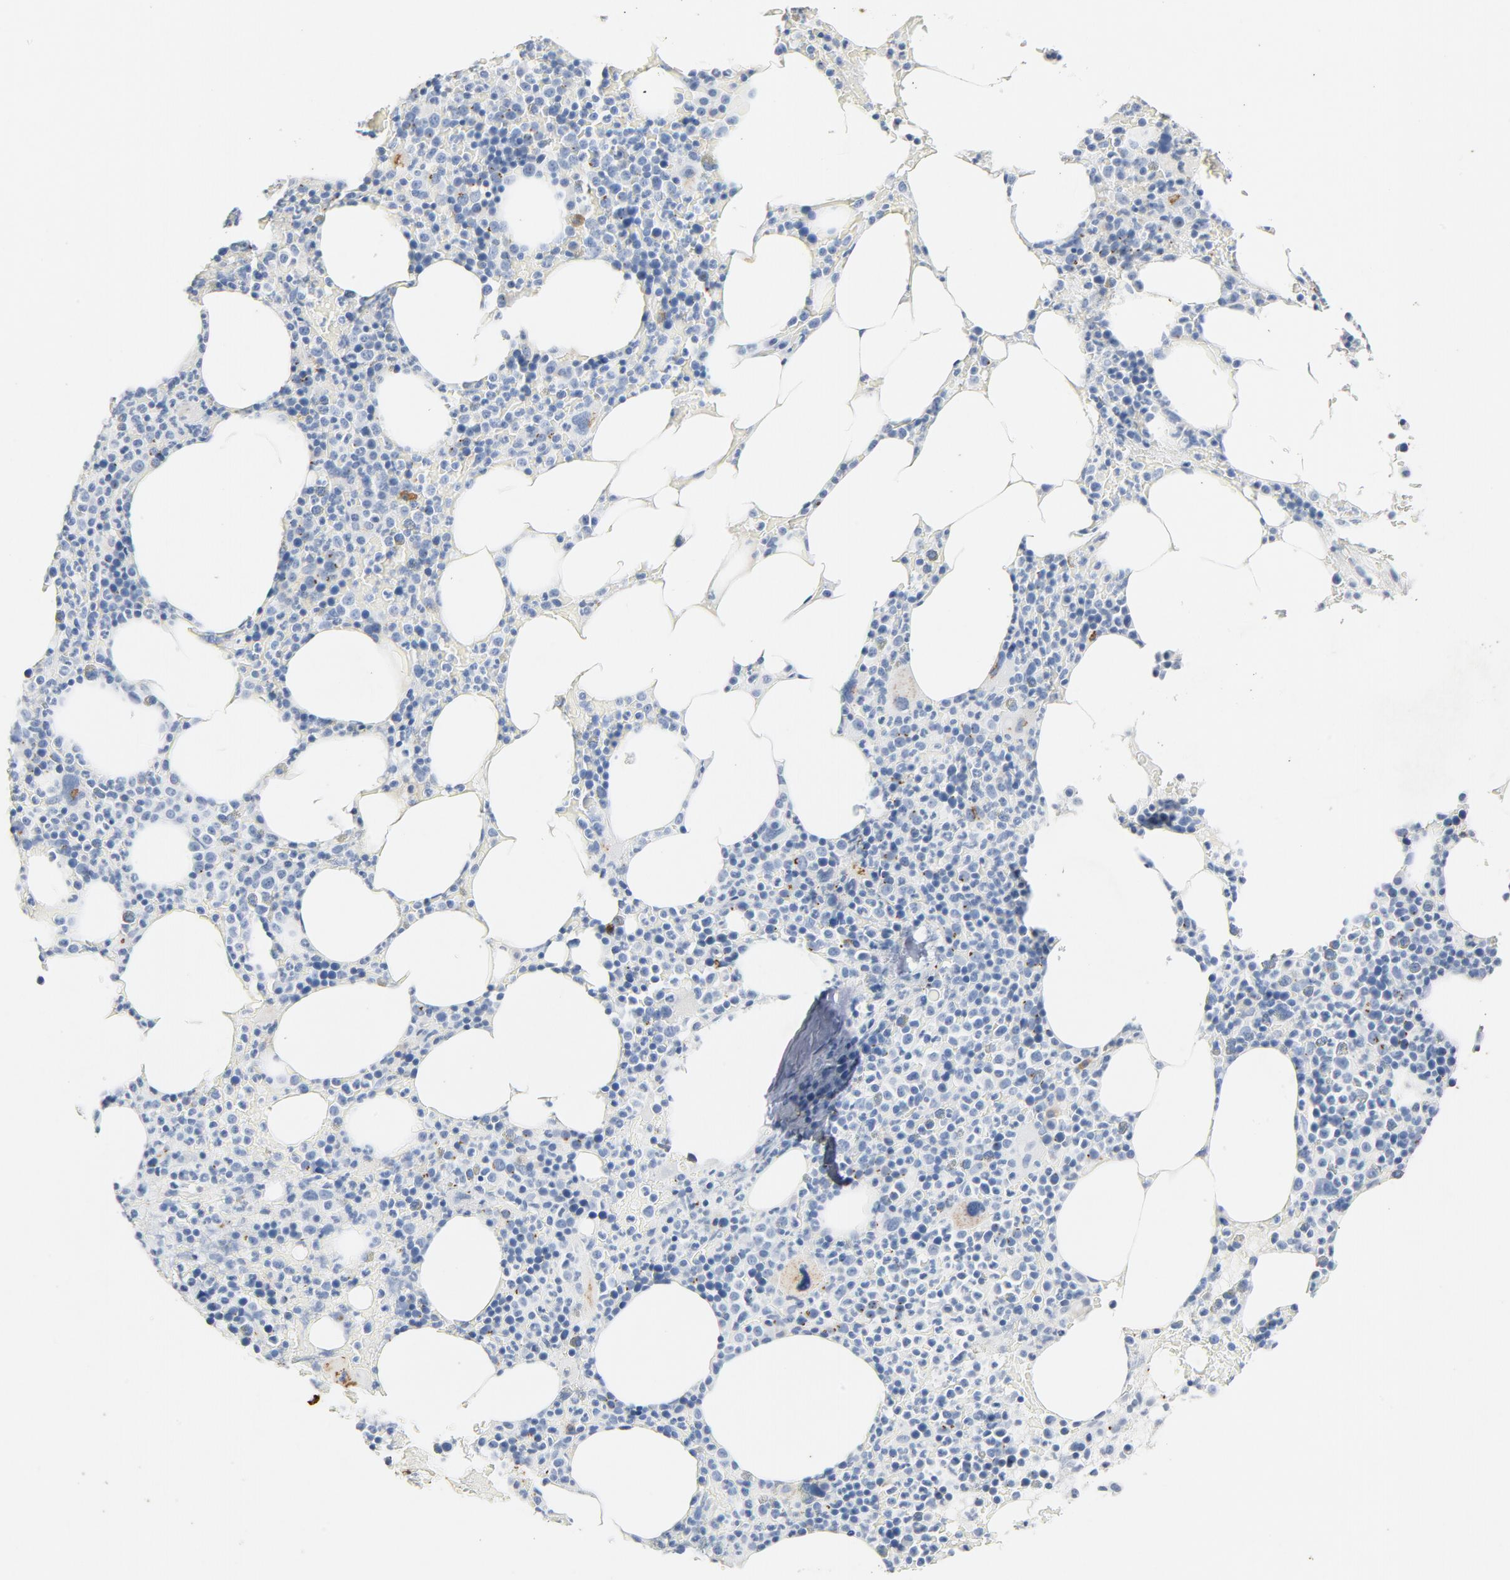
{"staining": {"intensity": "negative", "quantity": "none", "location": "none"}, "tissue": "bone marrow", "cell_type": "Hematopoietic cells", "image_type": "normal", "snomed": [{"axis": "morphology", "description": "Normal tissue, NOS"}, {"axis": "topography", "description": "Bone marrow"}], "caption": "Immunohistochemistry (IHC) image of unremarkable bone marrow: human bone marrow stained with DAB (3,3'-diaminobenzidine) exhibits no significant protein staining in hematopoietic cells.", "gene": "PTPRB", "patient": {"sex": "female", "age": 66}}